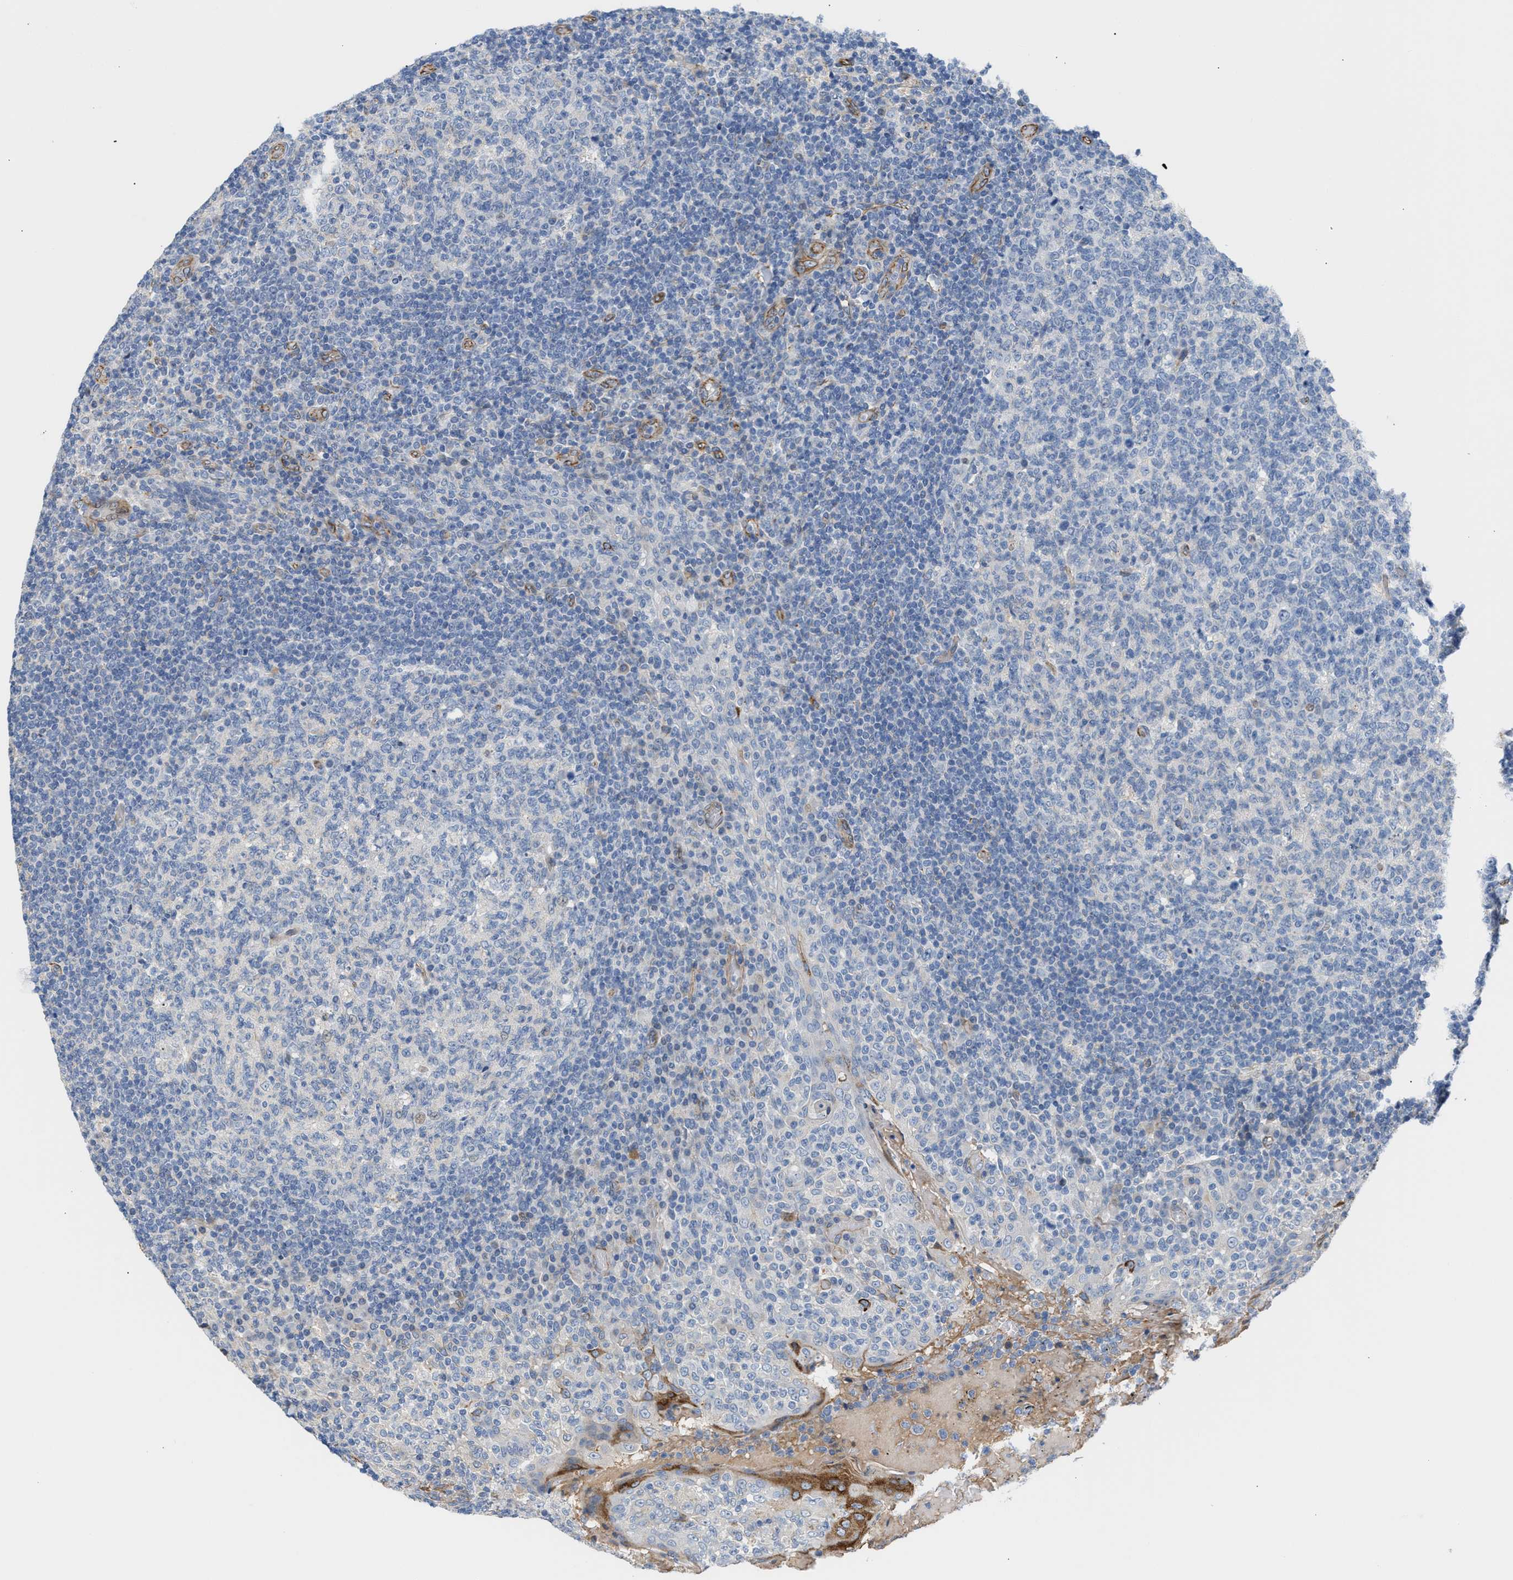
{"staining": {"intensity": "negative", "quantity": "none", "location": "none"}, "tissue": "tonsil", "cell_type": "Germinal center cells", "image_type": "normal", "snomed": [{"axis": "morphology", "description": "Normal tissue, NOS"}, {"axis": "topography", "description": "Tonsil"}], "caption": "The immunohistochemistry (IHC) photomicrograph has no significant positivity in germinal center cells of tonsil.", "gene": "TFPI", "patient": {"sex": "female", "age": 19}}